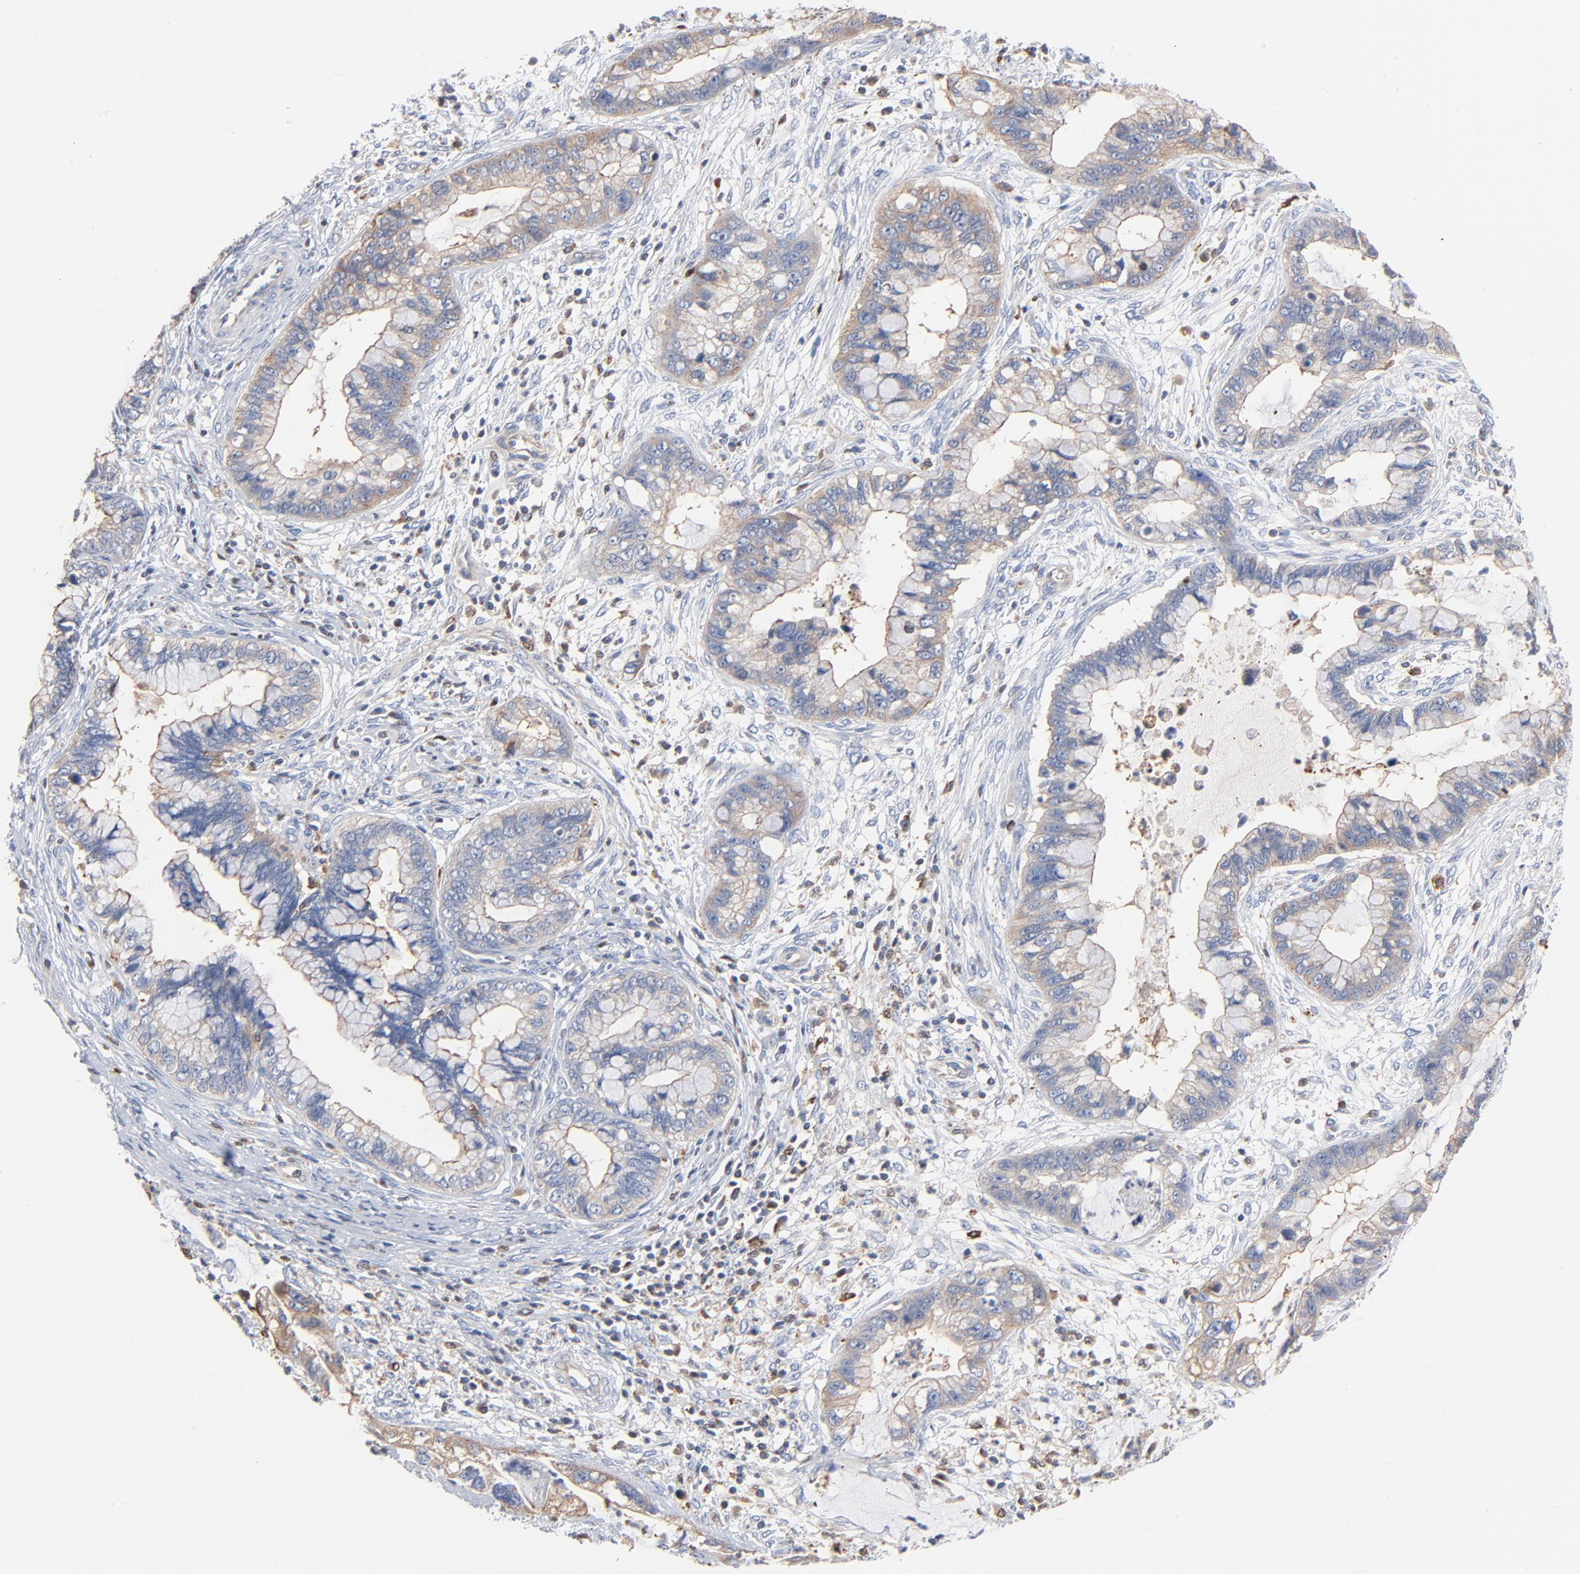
{"staining": {"intensity": "weak", "quantity": "25%-75%", "location": "cytoplasmic/membranous"}, "tissue": "cervical cancer", "cell_type": "Tumor cells", "image_type": "cancer", "snomed": [{"axis": "morphology", "description": "Adenocarcinoma, NOS"}, {"axis": "topography", "description": "Cervix"}], "caption": "IHC of human cervical adenocarcinoma shows low levels of weak cytoplasmic/membranous staining in about 25%-75% of tumor cells.", "gene": "ARHGEF6", "patient": {"sex": "female", "age": 44}}